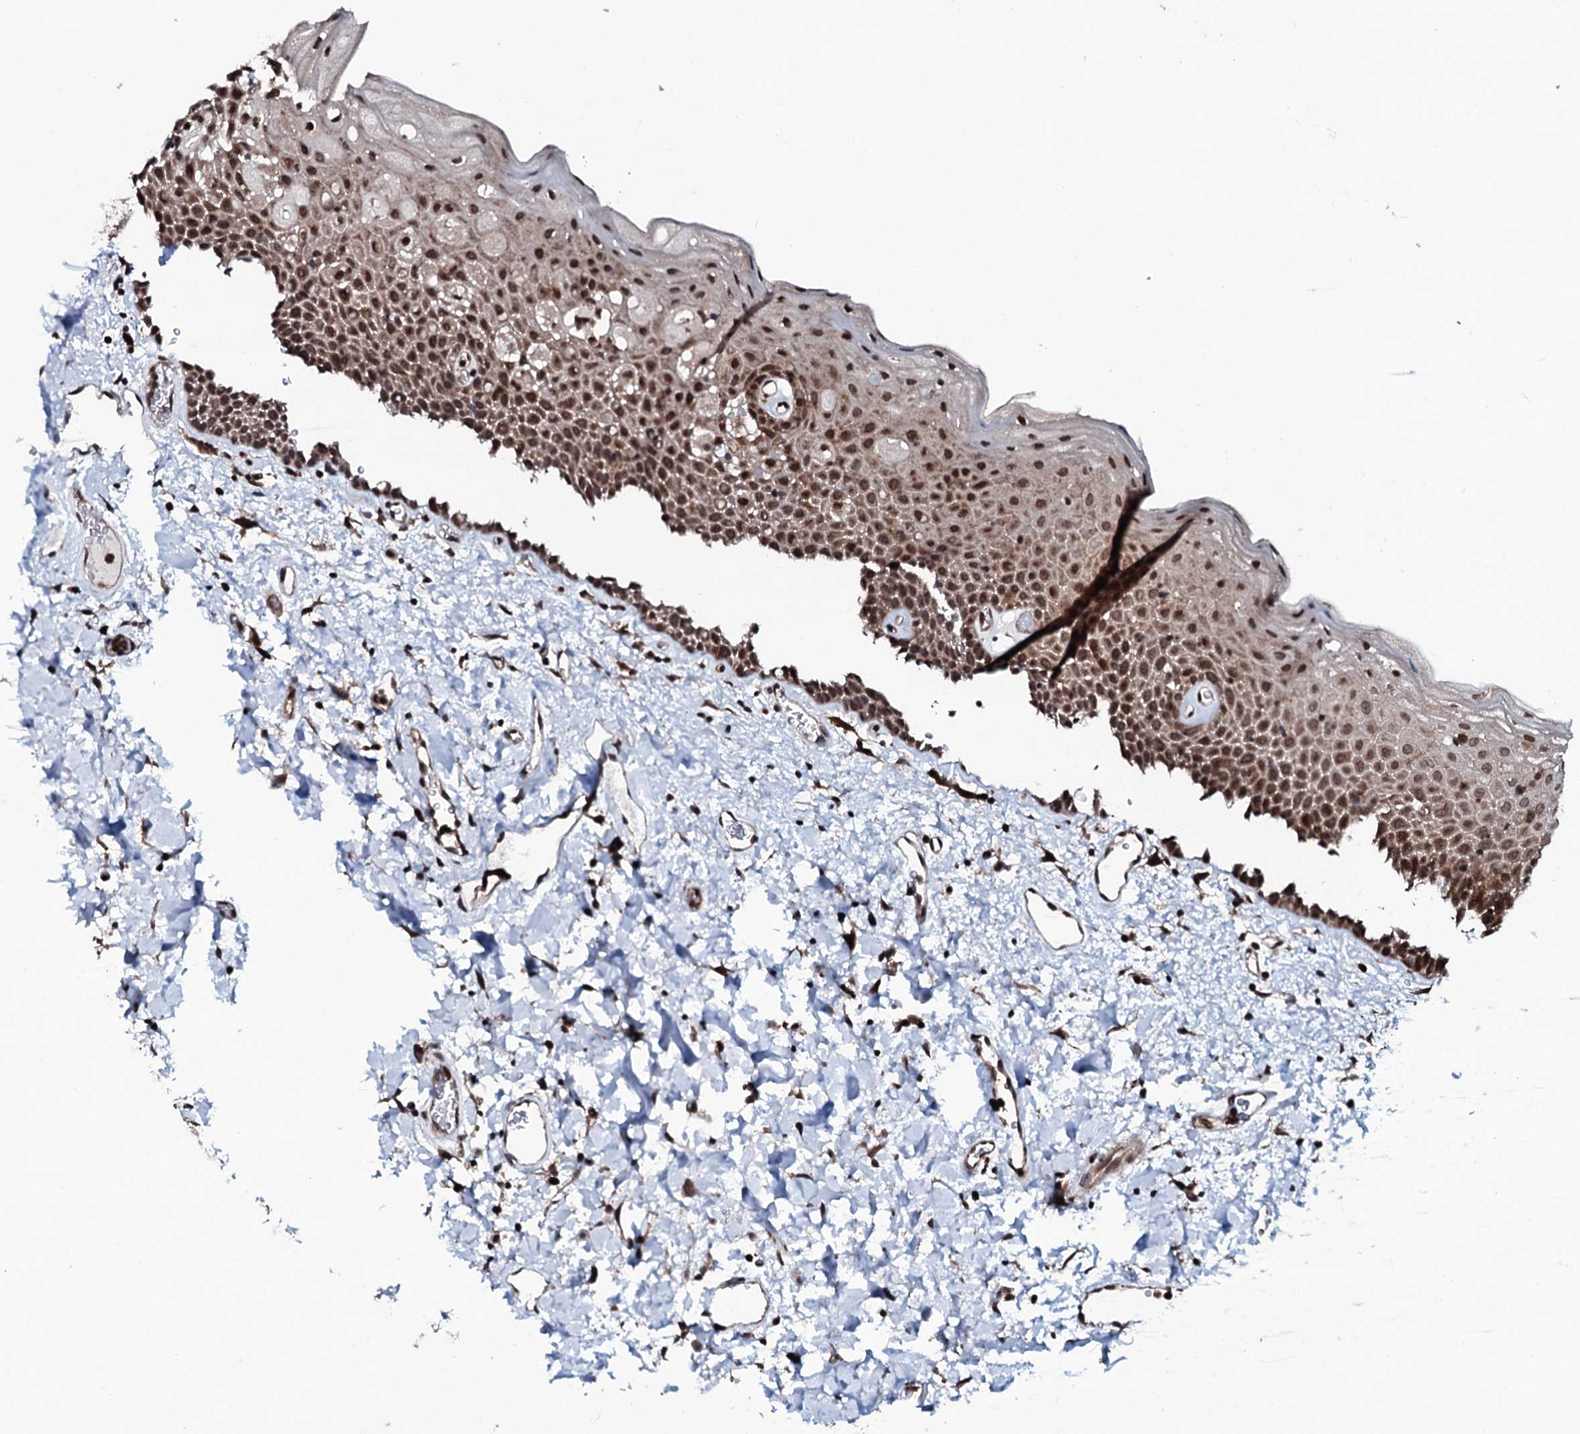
{"staining": {"intensity": "strong", "quantity": "25%-75%", "location": "cytoplasmic/membranous,nuclear"}, "tissue": "oral mucosa", "cell_type": "Squamous epithelial cells", "image_type": "normal", "snomed": [{"axis": "morphology", "description": "Normal tissue, NOS"}, {"axis": "topography", "description": "Oral tissue"}], "caption": "An immunohistochemistry (IHC) micrograph of benign tissue is shown. Protein staining in brown highlights strong cytoplasmic/membranous,nuclear positivity in oral mucosa within squamous epithelial cells. The staining was performed using DAB to visualize the protein expression in brown, while the nuclei were stained in blue with hematoxylin (Magnification: 20x).", "gene": "OGFOD2", "patient": {"sex": "male", "age": 74}}